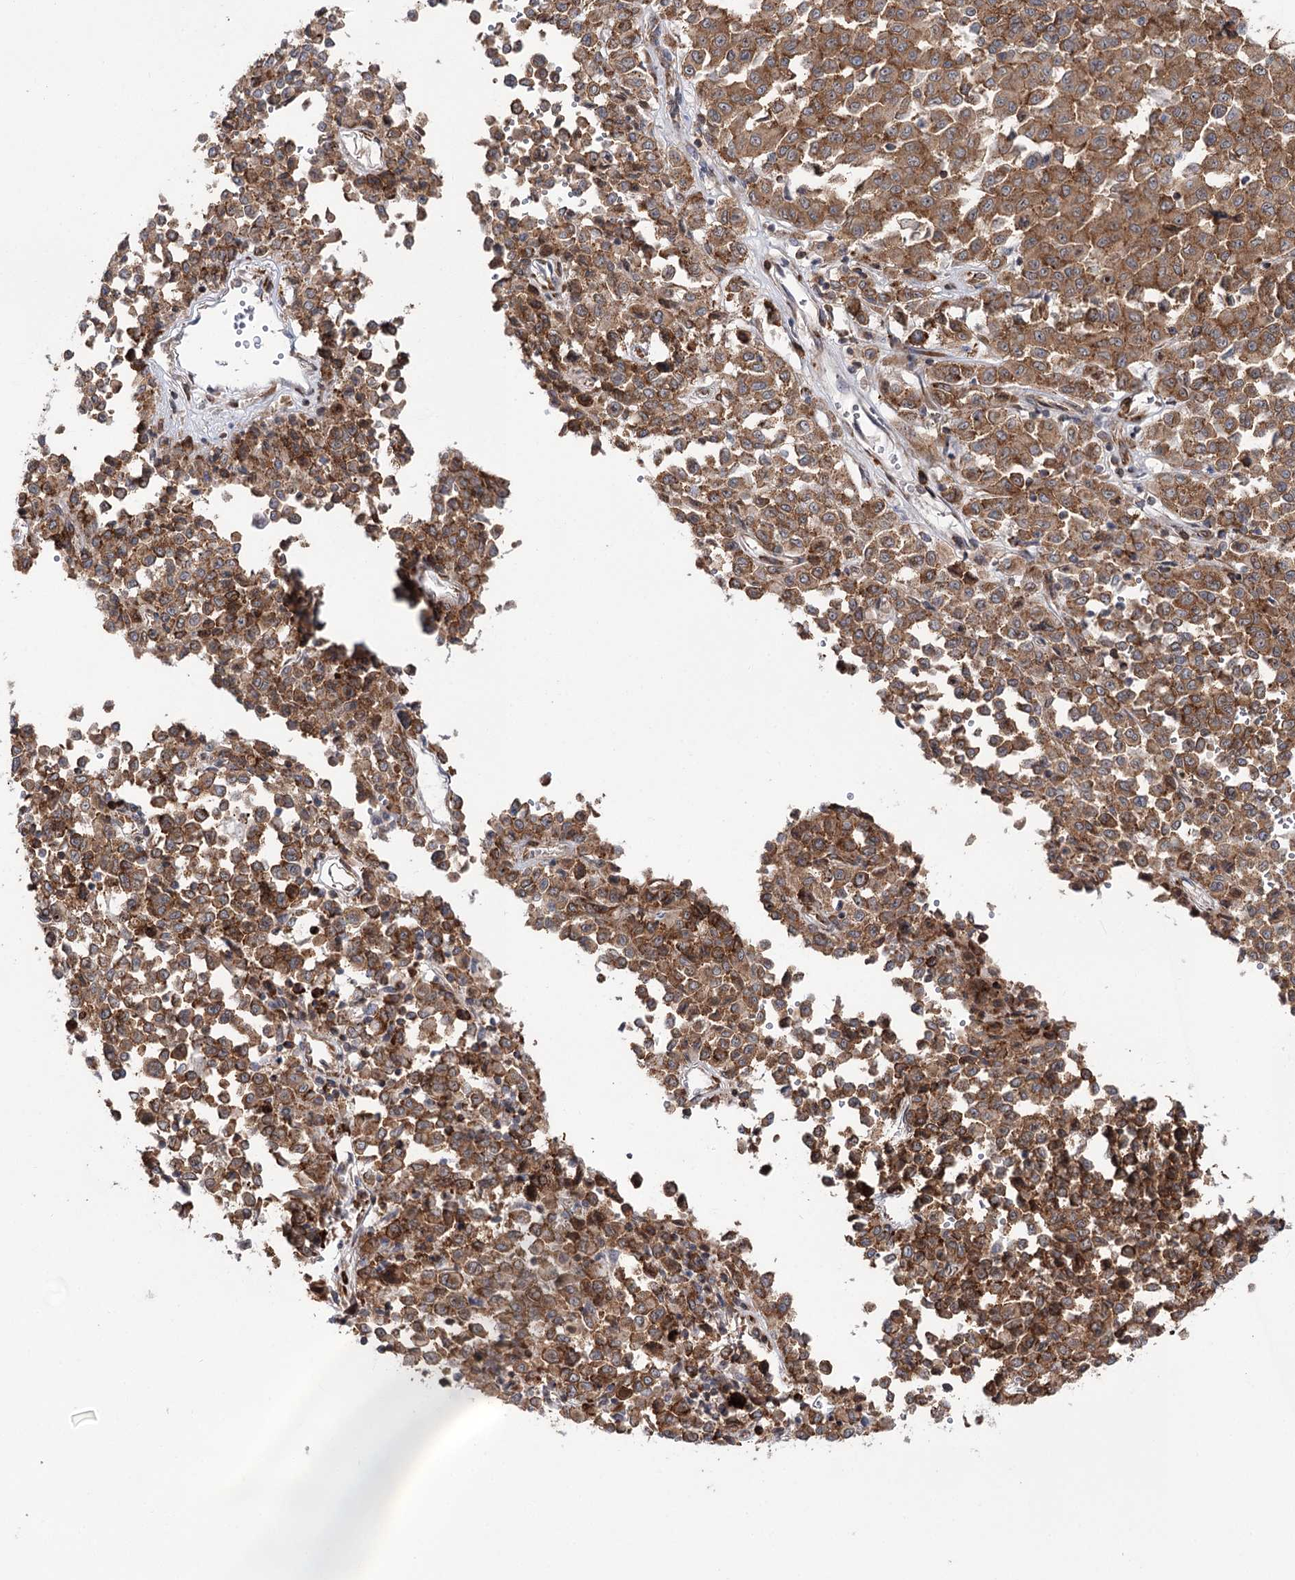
{"staining": {"intensity": "moderate", "quantity": ">75%", "location": "cytoplasmic/membranous"}, "tissue": "melanoma", "cell_type": "Tumor cells", "image_type": "cancer", "snomed": [{"axis": "morphology", "description": "Malignant melanoma, Metastatic site"}, {"axis": "topography", "description": "Pancreas"}], "caption": "Malignant melanoma (metastatic site) stained with a protein marker demonstrates moderate staining in tumor cells.", "gene": "VWA2", "patient": {"sex": "female", "age": 30}}